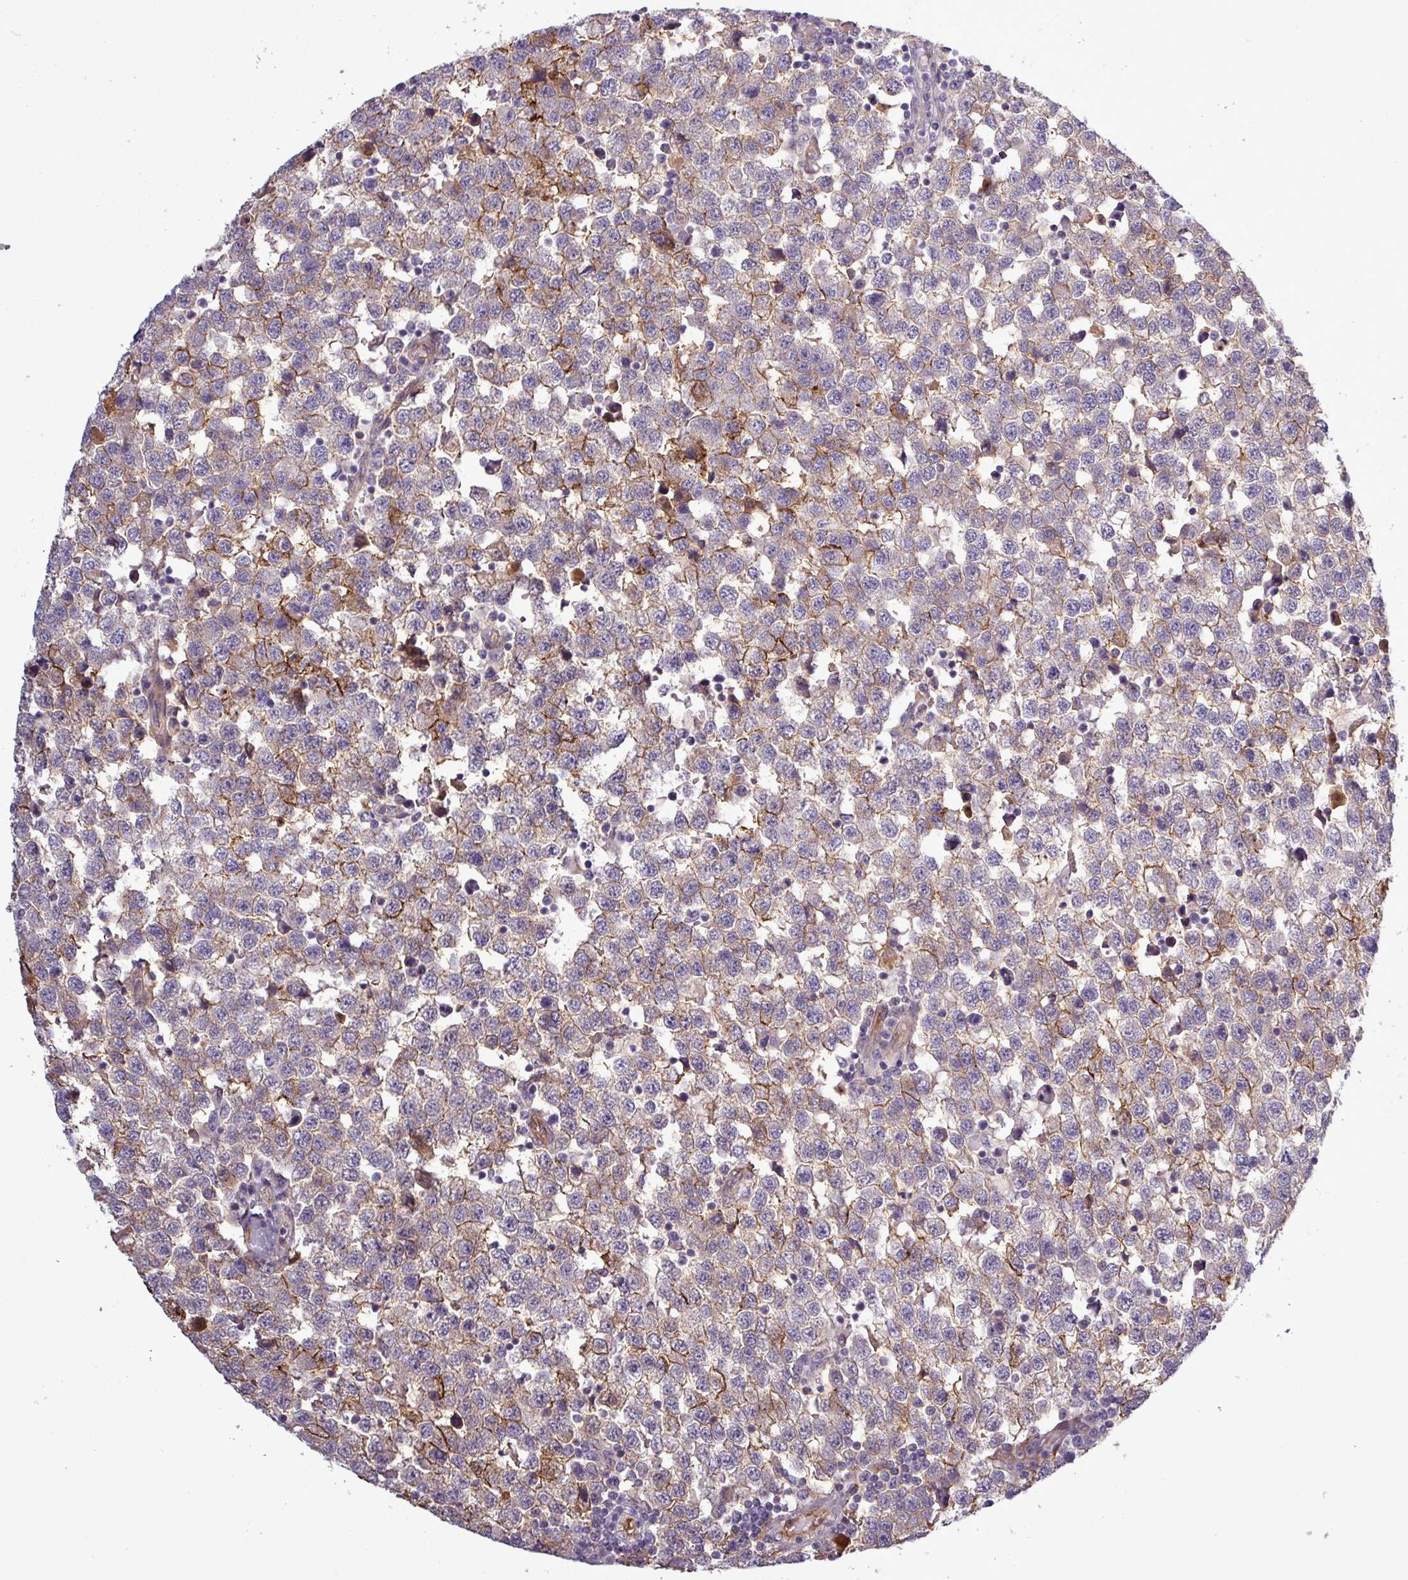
{"staining": {"intensity": "moderate", "quantity": "<25%", "location": "cytoplasmic/membranous"}, "tissue": "testis cancer", "cell_type": "Tumor cells", "image_type": "cancer", "snomed": [{"axis": "morphology", "description": "Seminoma, NOS"}, {"axis": "topography", "description": "Testis"}], "caption": "Testis cancer (seminoma) stained with a brown dye shows moderate cytoplasmic/membranous positive staining in about <25% of tumor cells.", "gene": "PCDH1", "patient": {"sex": "male", "age": 34}}